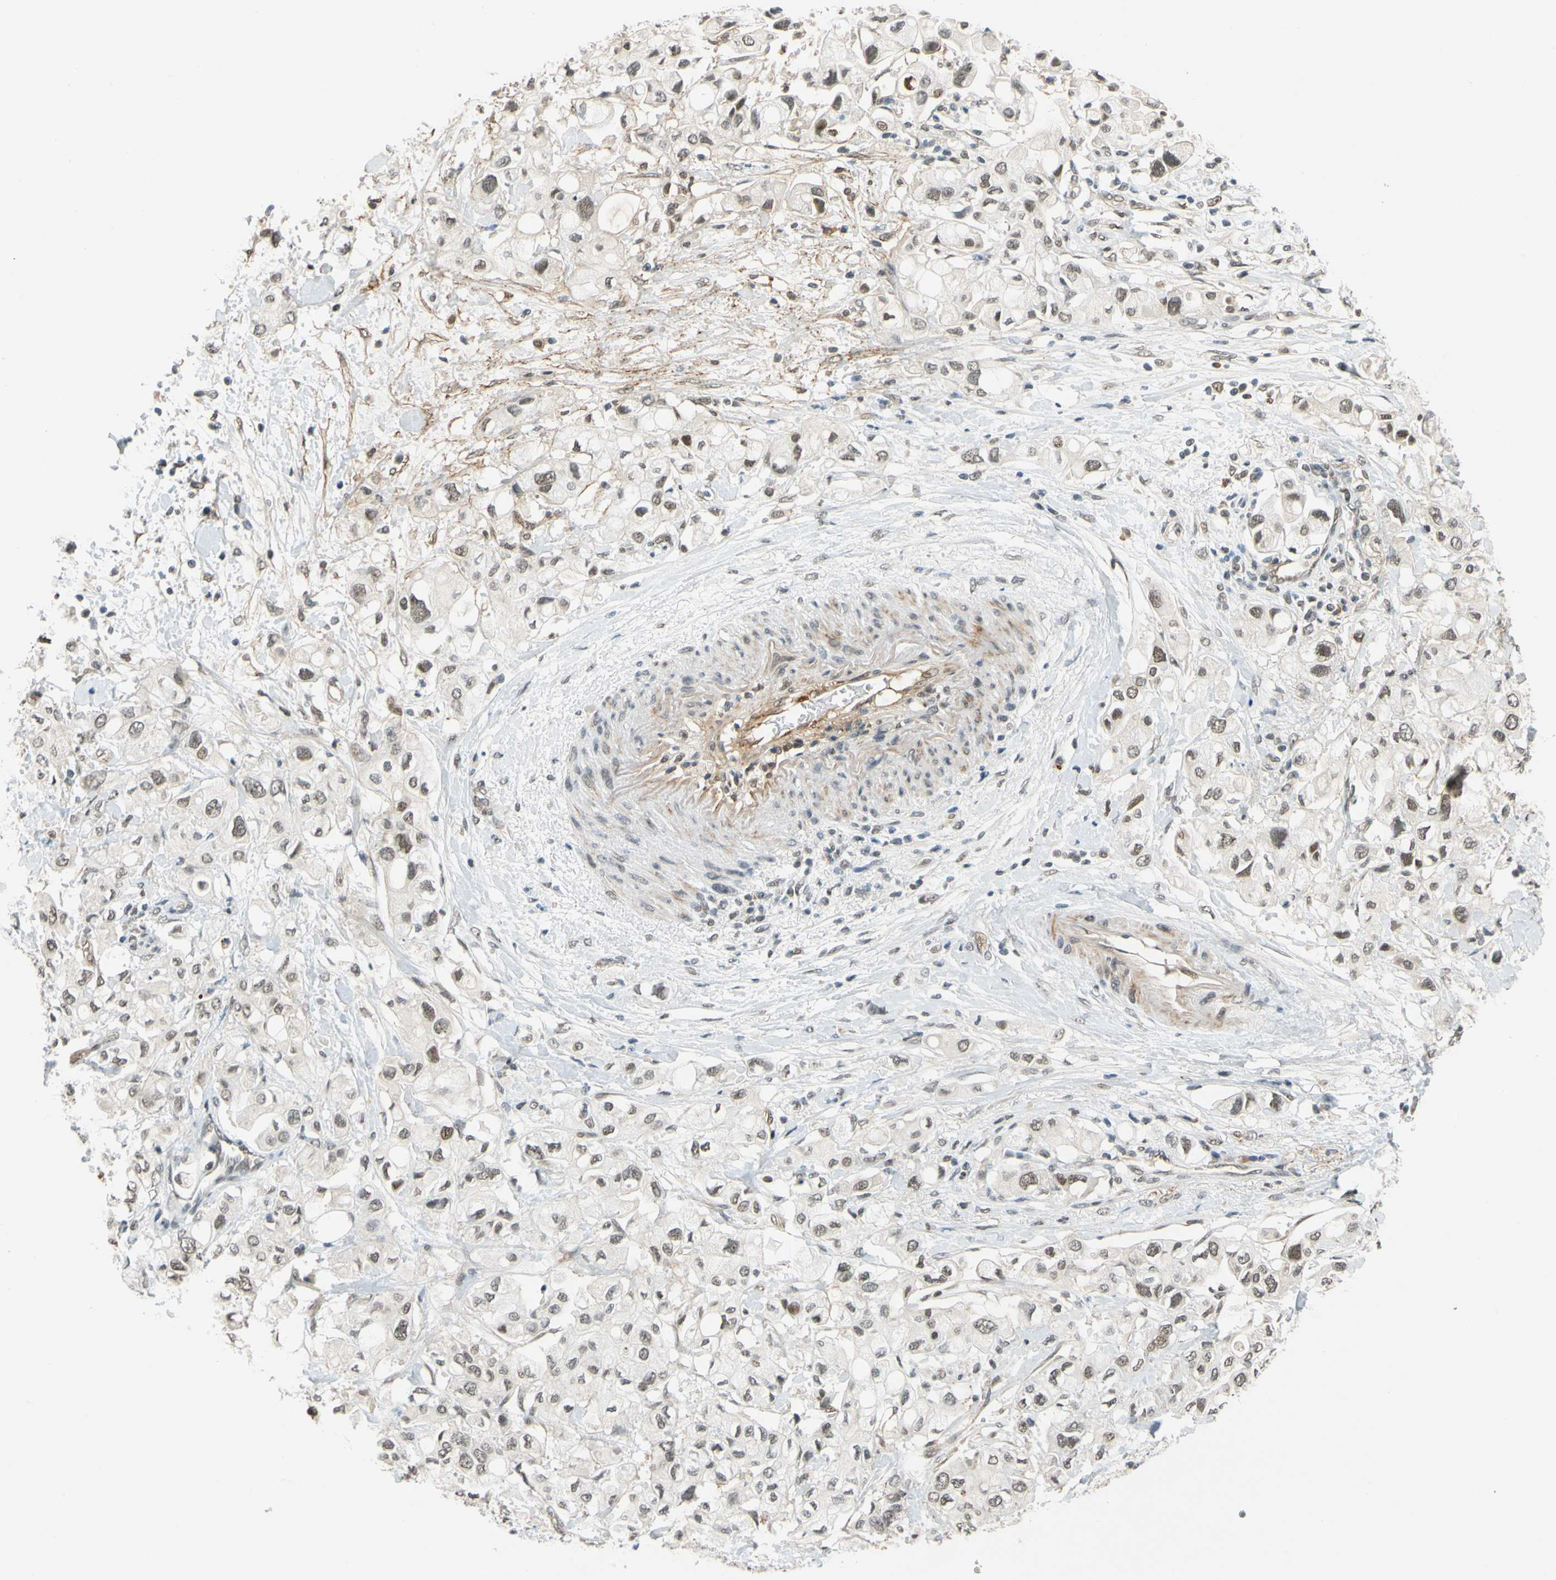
{"staining": {"intensity": "weak", "quantity": ">75%", "location": "cytoplasmic/membranous,nuclear"}, "tissue": "pancreatic cancer", "cell_type": "Tumor cells", "image_type": "cancer", "snomed": [{"axis": "morphology", "description": "Adenocarcinoma, NOS"}, {"axis": "topography", "description": "Pancreas"}], "caption": "Immunohistochemistry (IHC) (DAB (3,3'-diaminobenzidine)) staining of pancreatic cancer (adenocarcinoma) demonstrates weak cytoplasmic/membranous and nuclear protein staining in about >75% of tumor cells. (Stains: DAB (3,3'-diaminobenzidine) in brown, nuclei in blue, Microscopy: brightfield microscopy at high magnification).", "gene": "POGZ", "patient": {"sex": "female", "age": 56}}